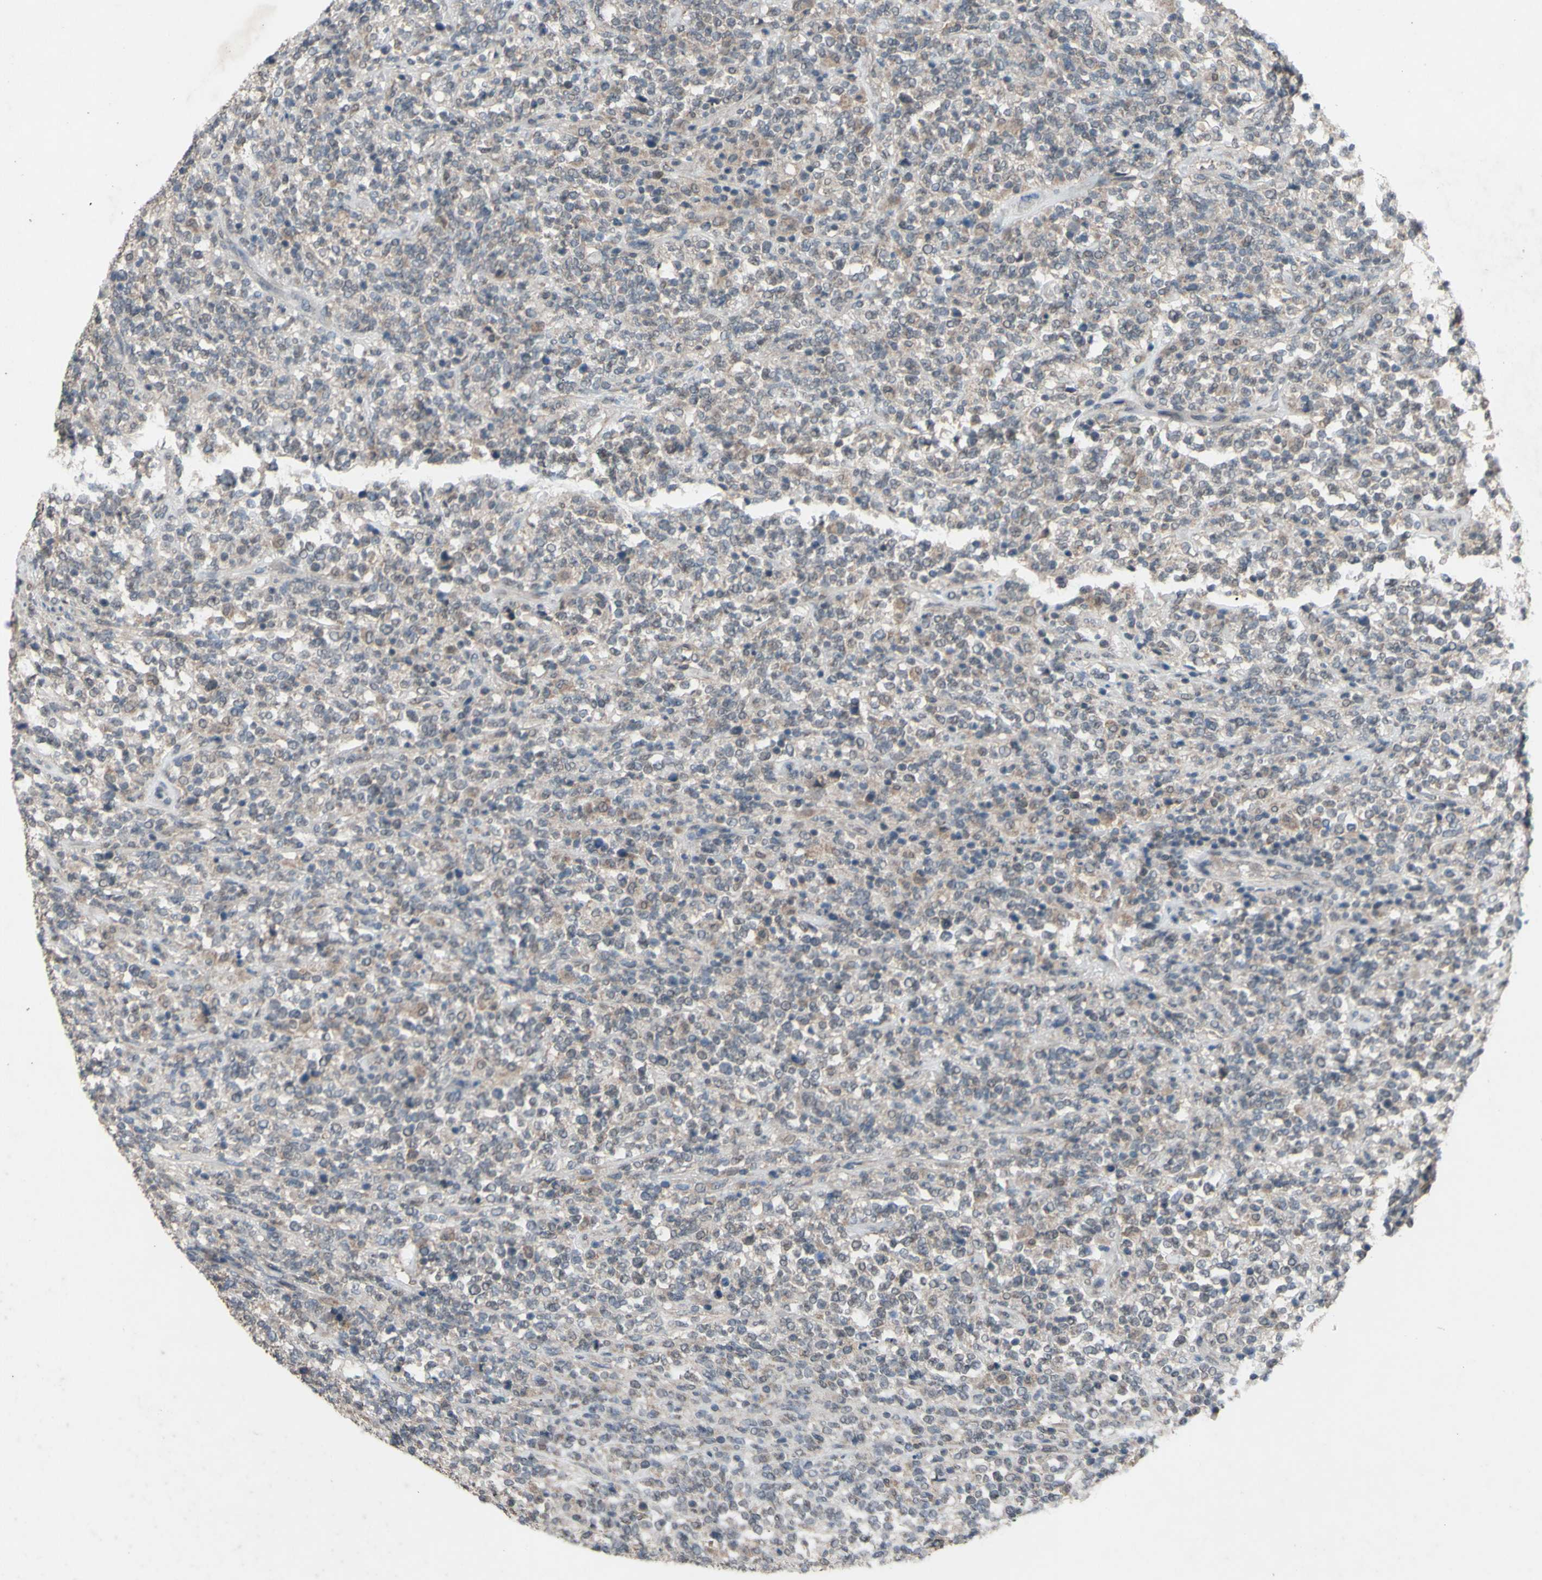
{"staining": {"intensity": "weak", "quantity": "25%-75%", "location": "cytoplasmic/membranous"}, "tissue": "lymphoma", "cell_type": "Tumor cells", "image_type": "cancer", "snomed": [{"axis": "morphology", "description": "Malignant lymphoma, non-Hodgkin's type, High grade"}, {"axis": "topography", "description": "Soft tissue"}], "caption": "Lymphoma stained with DAB (3,3'-diaminobenzidine) immunohistochemistry demonstrates low levels of weak cytoplasmic/membranous positivity in approximately 25%-75% of tumor cells. (DAB = brown stain, brightfield microscopy at high magnification).", "gene": "CDCP1", "patient": {"sex": "male", "age": 18}}